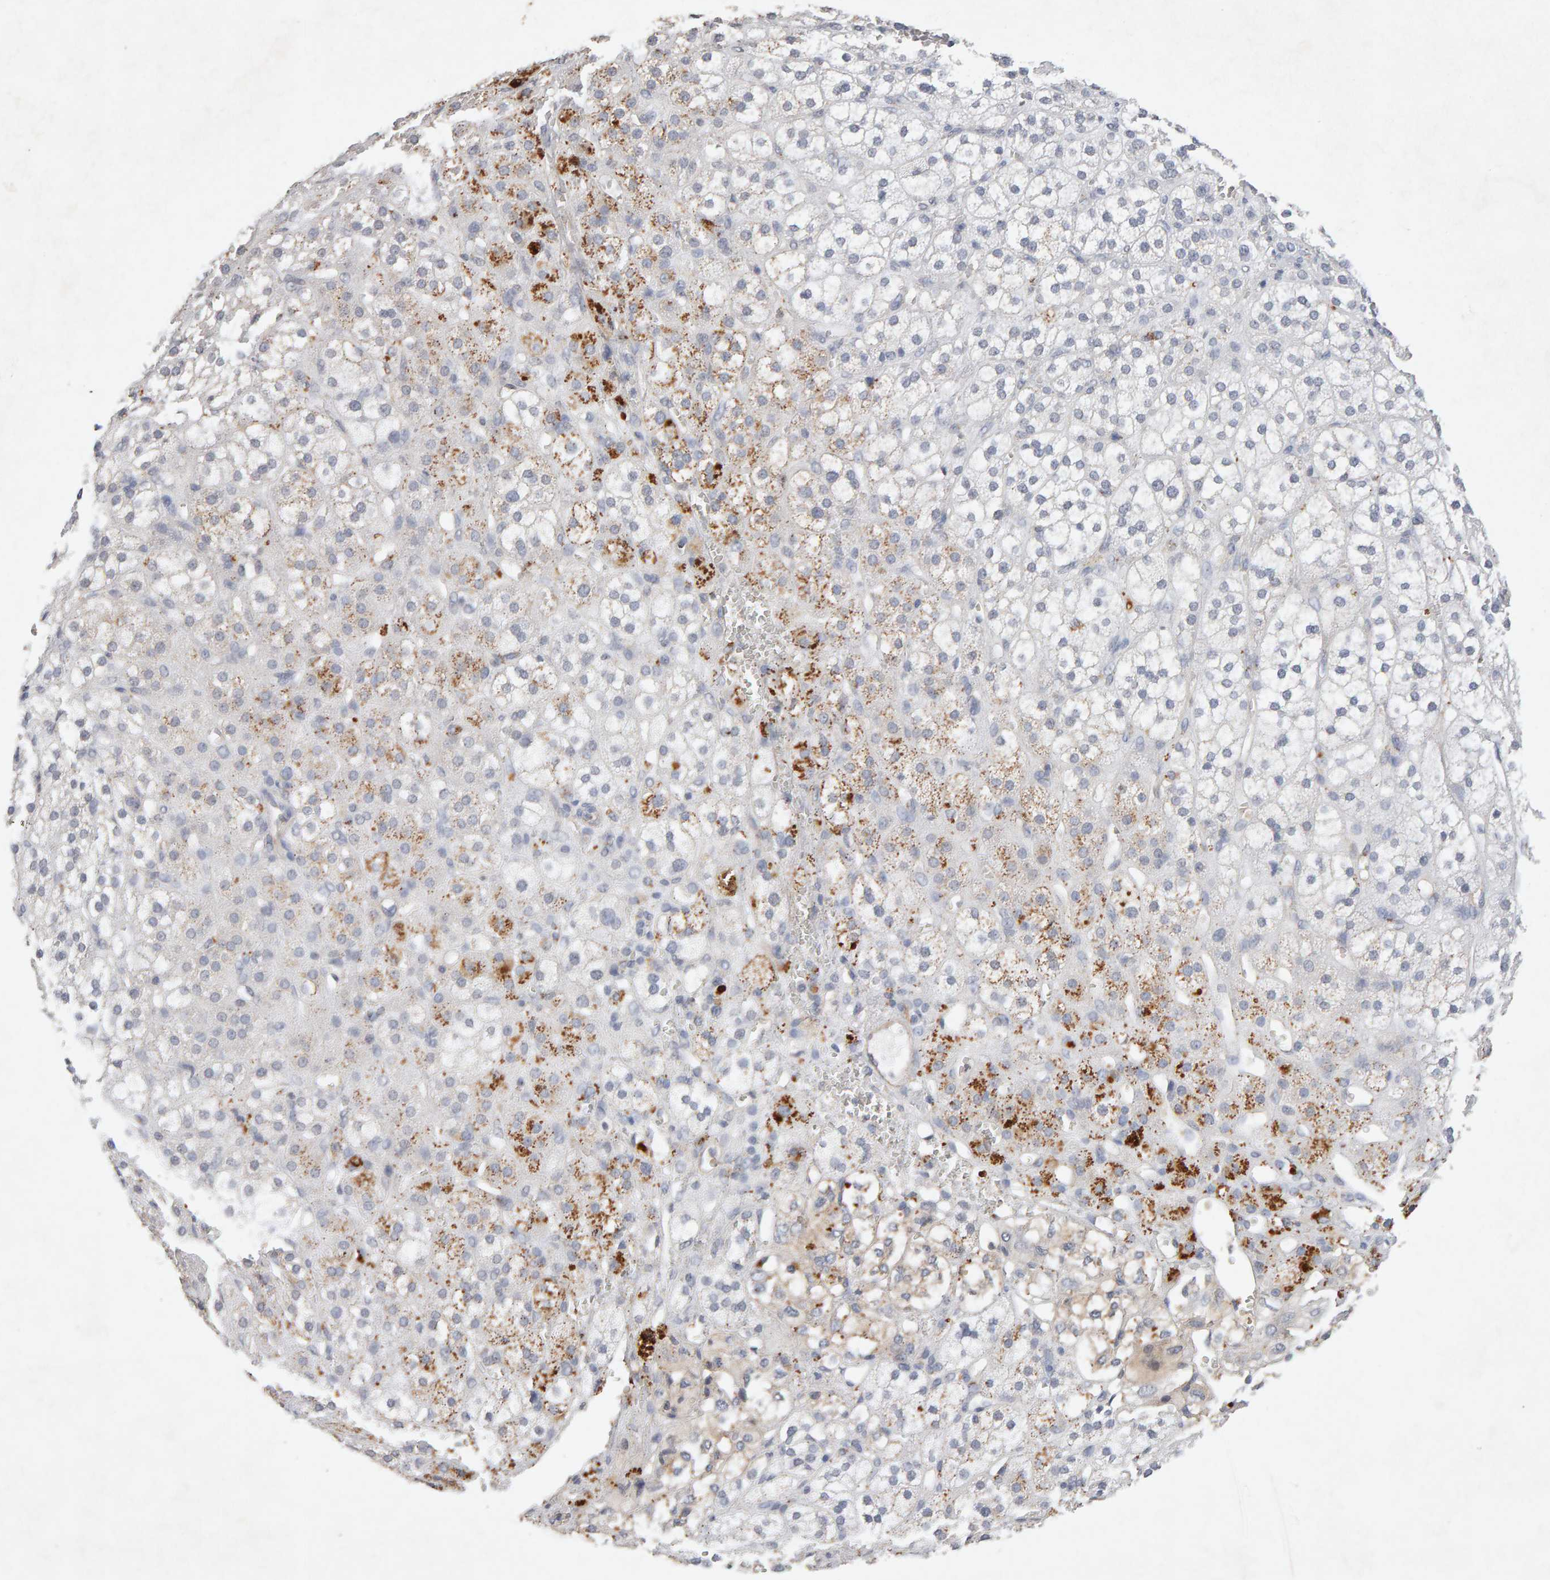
{"staining": {"intensity": "moderate", "quantity": "<25%", "location": "cytoplasmic/membranous"}, "tissue": "adrenal gland", "cell_type": "Glandular cells", "image_type": "normal", "snomed": [{"axis": "morphology", "description": "Normal tissue, NOS"}, {"axis": "topography", "description": "Adrenal gland"}], "caption": "Immunohistochemical staining of normal human adrenal gland exhibits low levels of moderate cytoplasmic/membranous positivity in about <25% of glandular cells. Immunohistochemistry (ihc) stains the protein in brown and the nuclei are stained blue.", "gene": "PTPRM", "patient": {"sex": "male", "age": 56}}